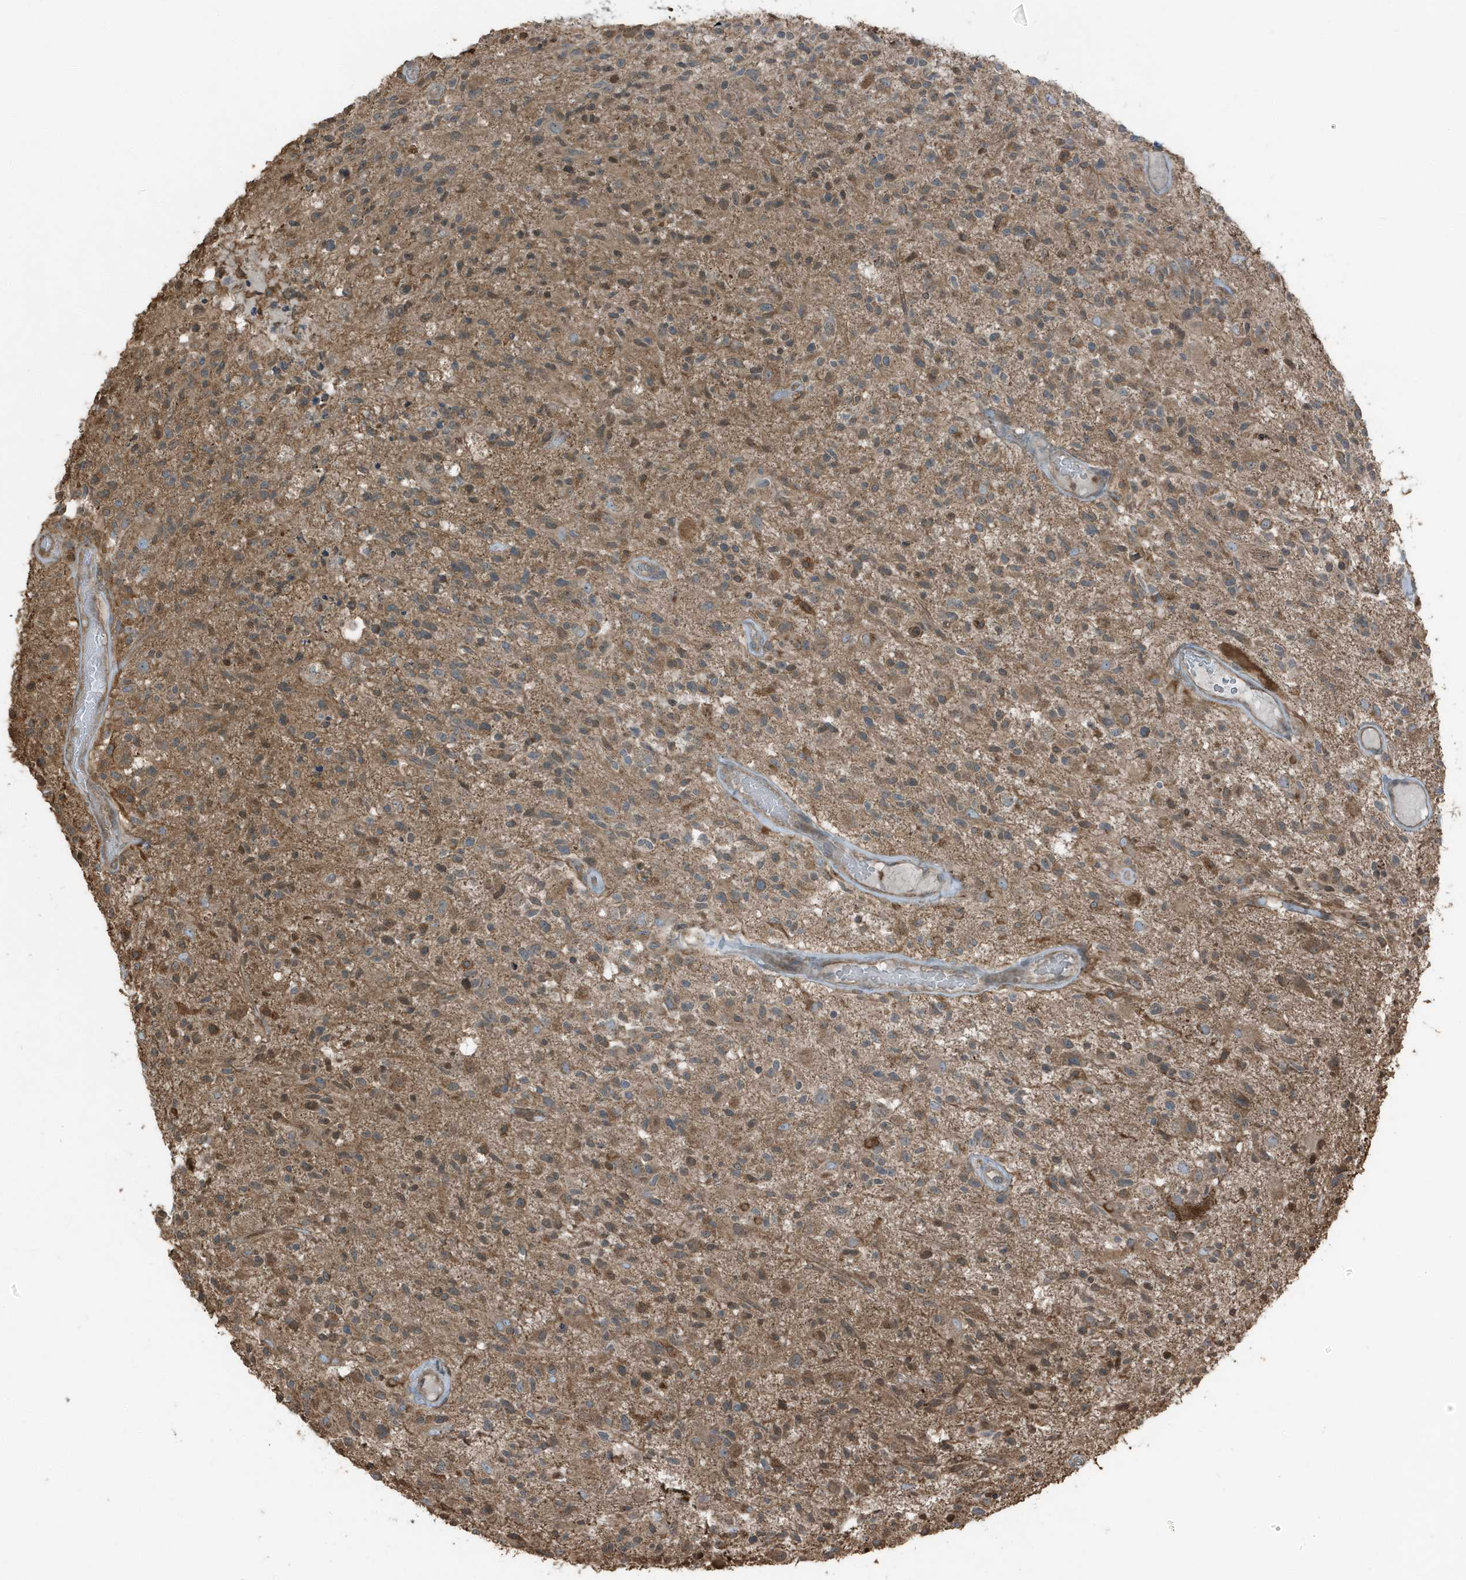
{"staining": {"intensity": "moderate", "quantity": "25%-75%", "location": "cytoplasmic/membranous"}, "tissue": "glioma", "cell_type": "Tumor cells", "image_type": "cancer", "snomed": [{"axis": "morphology", "description": "Glioma, malignant, High grade"}, {"axis": "morphology", "description": "Glioblastoma, NOS"}, {"axis": "topography", "description": "Brain"}], "caption": "Immunohistochemistry of human glioma reveals medium levels of moderate cytoplasmic/membranous staining in approximately 25%-75% of tumor cells. Immunohistochemistry (ihc) stains the protein of interest in brown and the nuclei are stained blue.", "gene": "AZI2", "patient": {"sex": "male", "age": 60}}